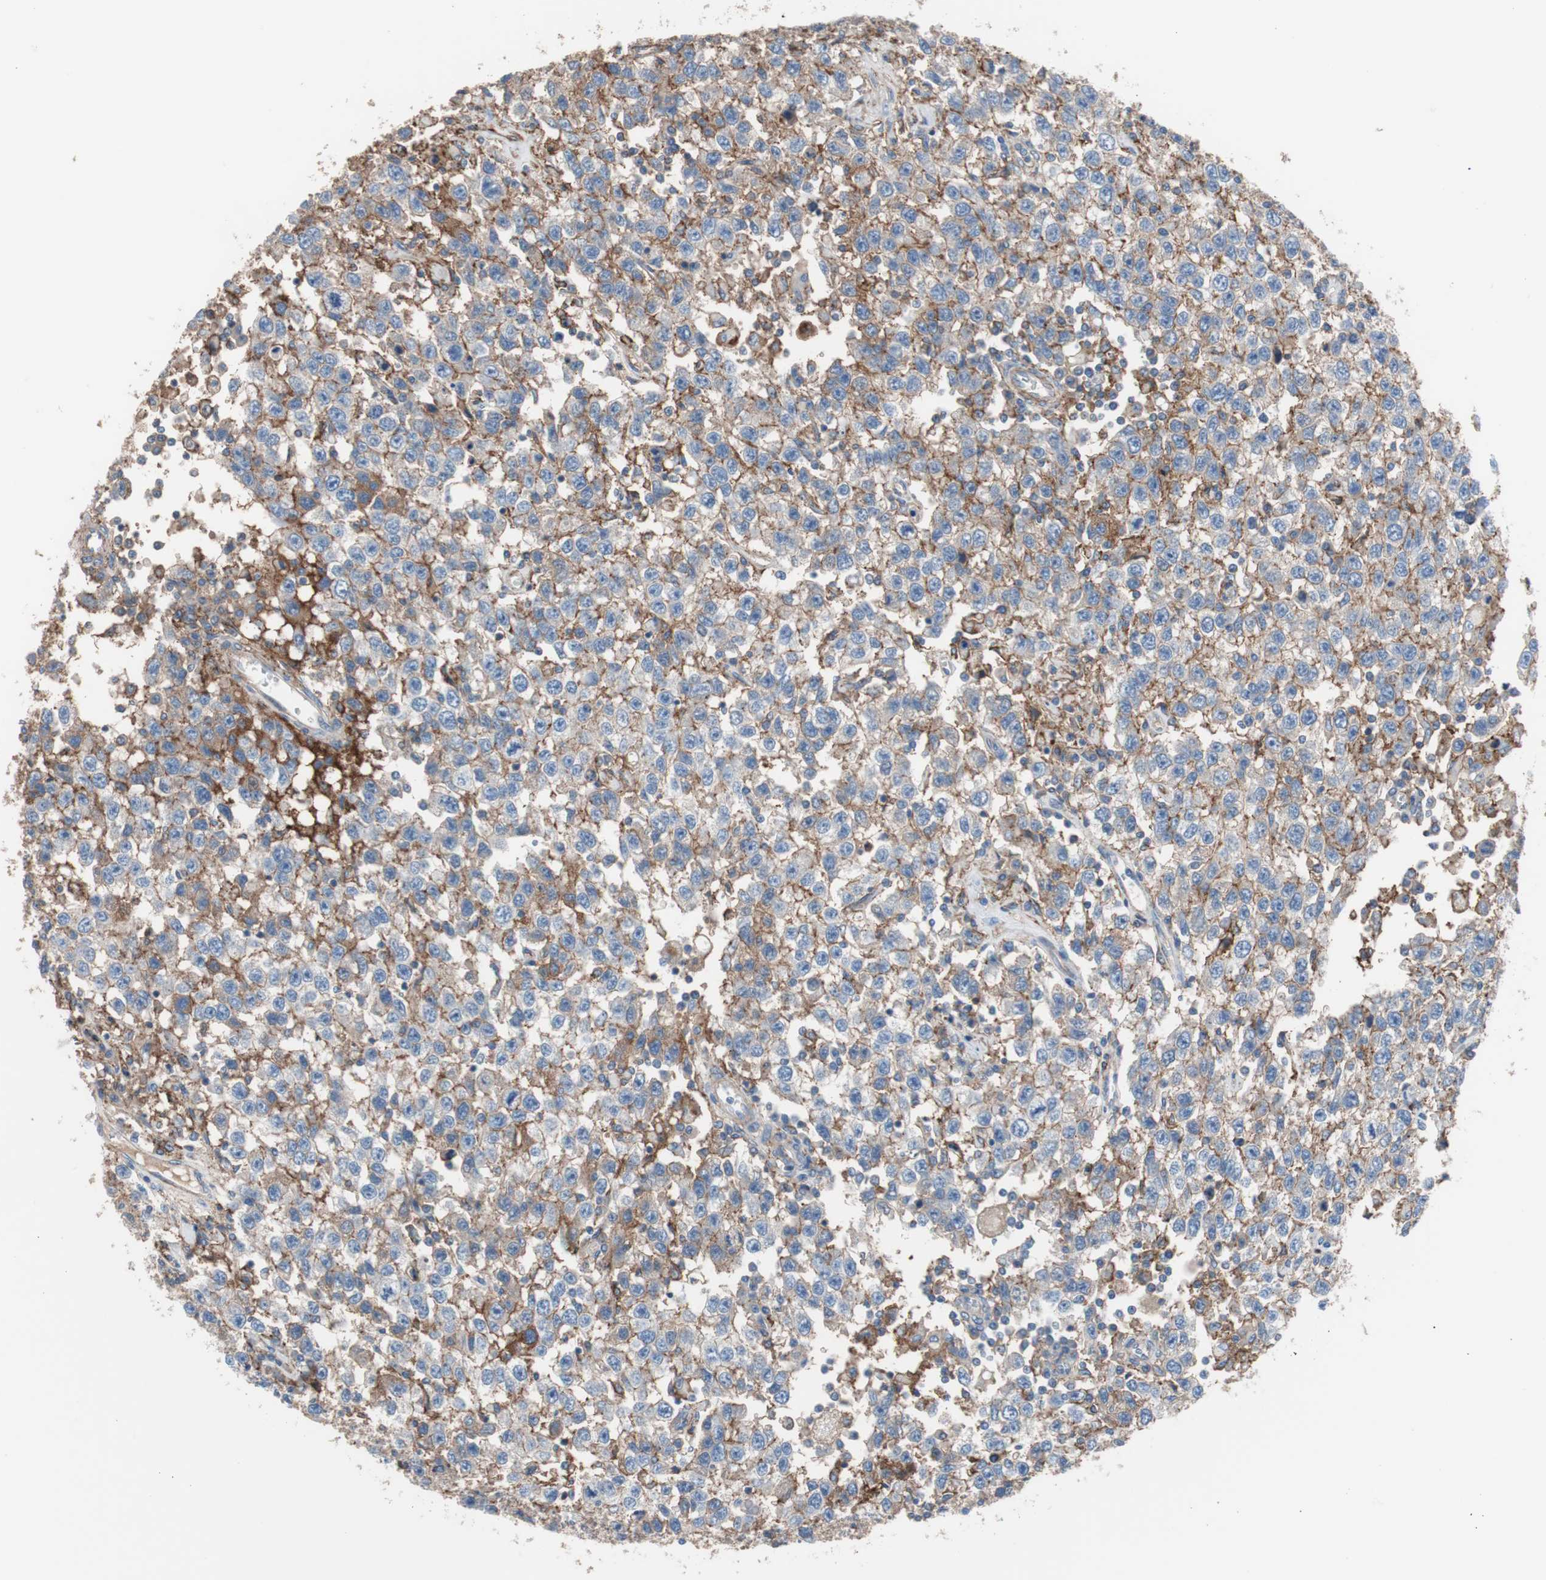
{"staining": {"intensity": "moderate", "quantity": "25%-75%", "location": "cytoplasmic/membranous"}, "tissue": "testis cancer", "cell_type": "Tumor cells", "image_type": "cancer", "snomed": [{"axis": "morphology", "description": "Seminoma, NOS"}, {"axis": "topography", "description": "Testis"}], "caption": "Moderate cytoplasmic/membranous positivity for a protein is seen in about 25%-75% of tumor cells of seminoma (testis) using immunohistochemistry.", "gene": "CD81", "patient": {"sex": "male", "age": 41}}